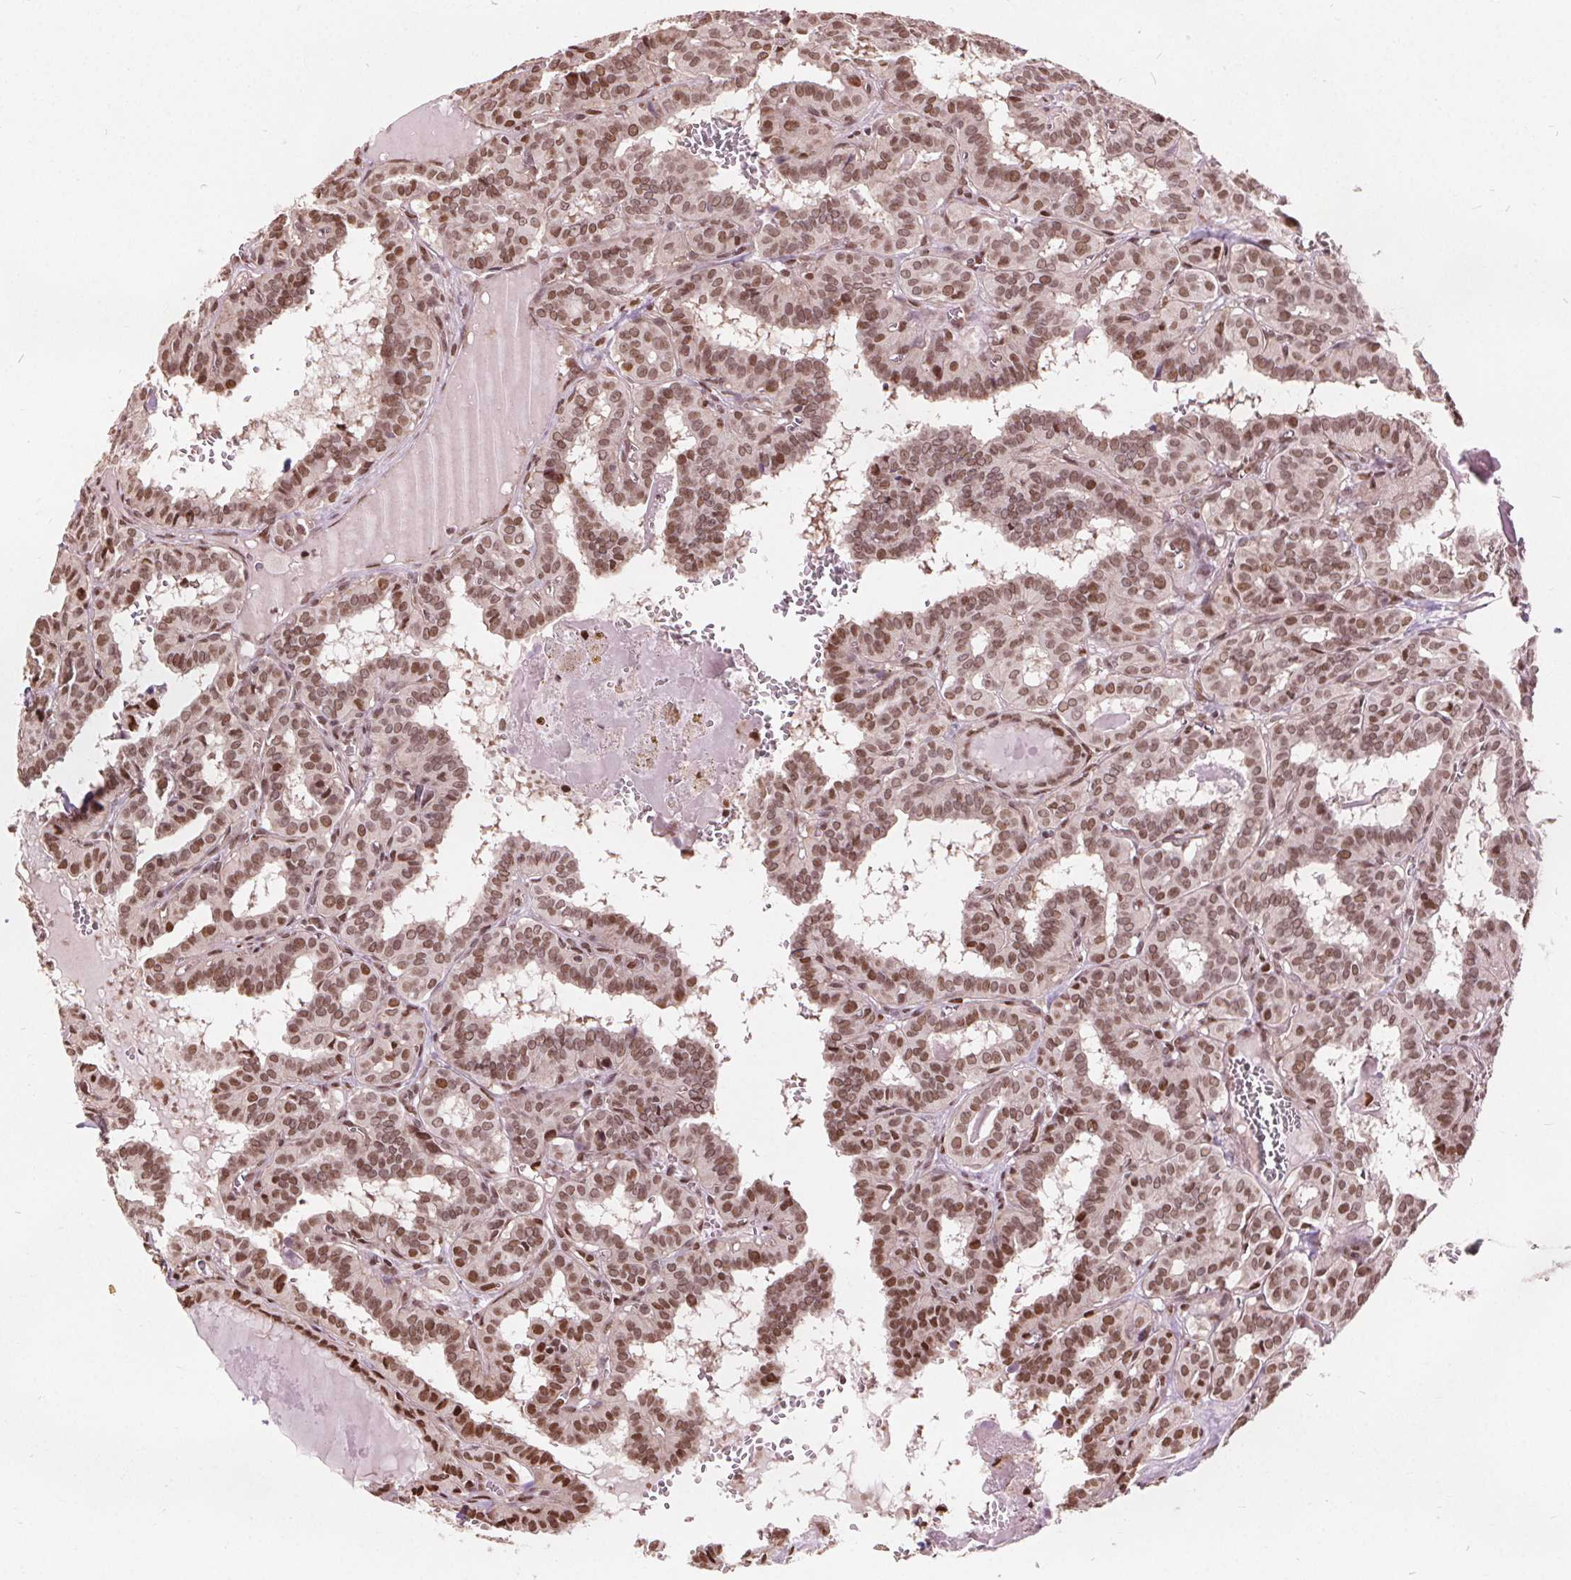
{"staining": {"intensity": "moderate", "quantity": ">75%", "location": "nuclear"}, "tissue": "thyroid cancer", "cell_type": "Tumor cells", "image_type": "cancer", "snomed": [{"axis": "morphology", "description": "Papillary adenocarcinoma, NOS"}, {"axis": "topography", "description": "Thyroid gland"}], "caption": "Thyroid papillary adenocarcinoma stained with IHC displays moderate nuclear staining in approximately >75% of tumor cells. (Brightfield microscopy of DAB IHC at high magnification).", "gene": "ISLR2", "patient": {"sex": "female", "age": 21}}